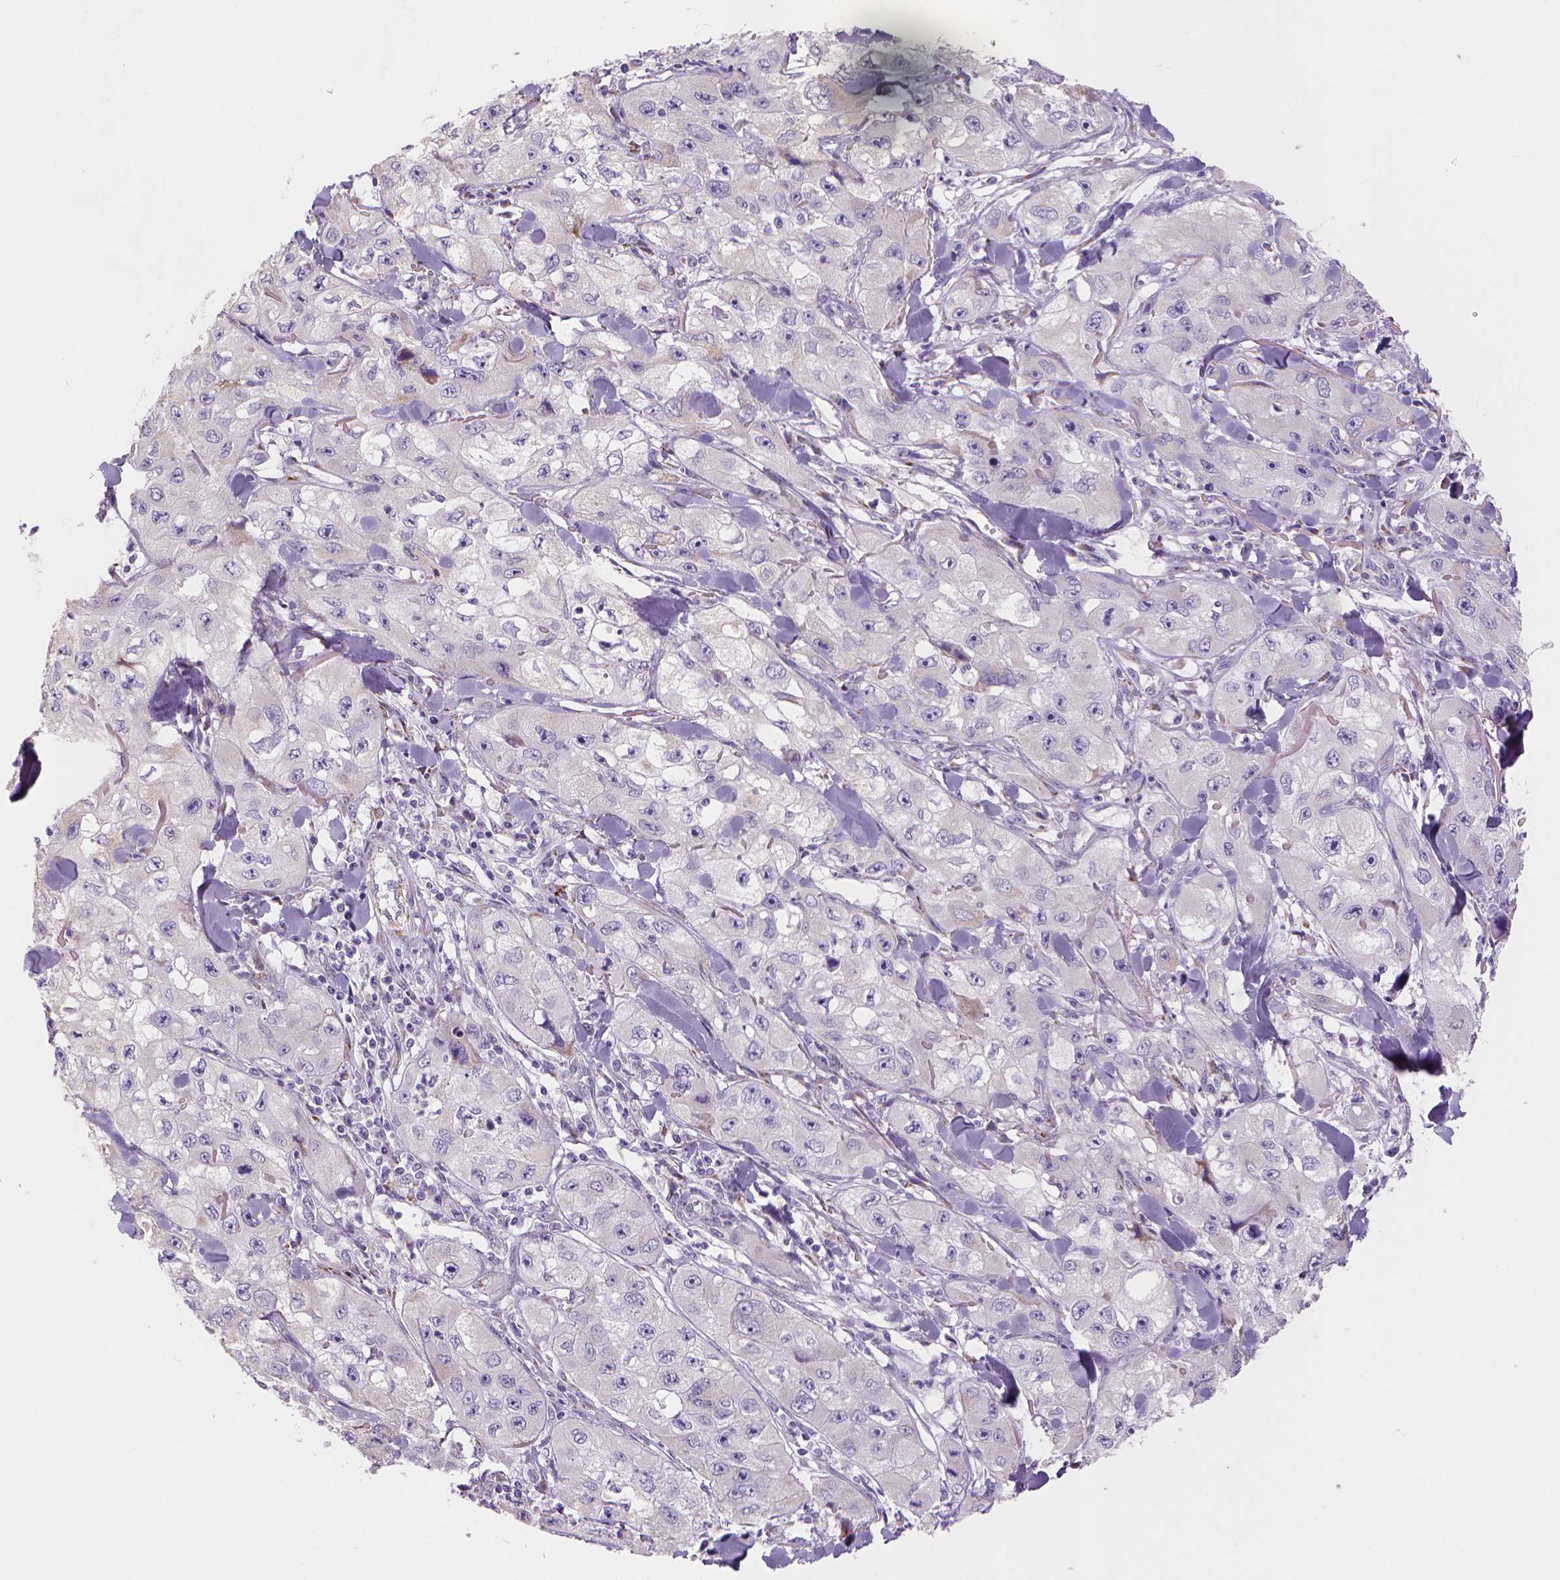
{"staining": {"intensity": "negative", "quantity": "none", "location": "none"}, "tissue": "skin cancer", "cell_type": "Tumor cells", "image_type": "cancer", "snomed": [{"axis": "morphology", "description": "Squamous cell carcinoma, NOS"}, {"axis": "topography", "description": "Skin"}, {"axis": "topography", "description": "Subcutis"}], "caption": "Tumor cells are negative for protein expression in human skin cancer. The staining is performed using DAB (3,3'-diaminobenzidine) brown chromogen with nuclei counter-stained in using hematoxylin.", "gene": "CES2", "patient": {"sex": "male", "age": 73}}